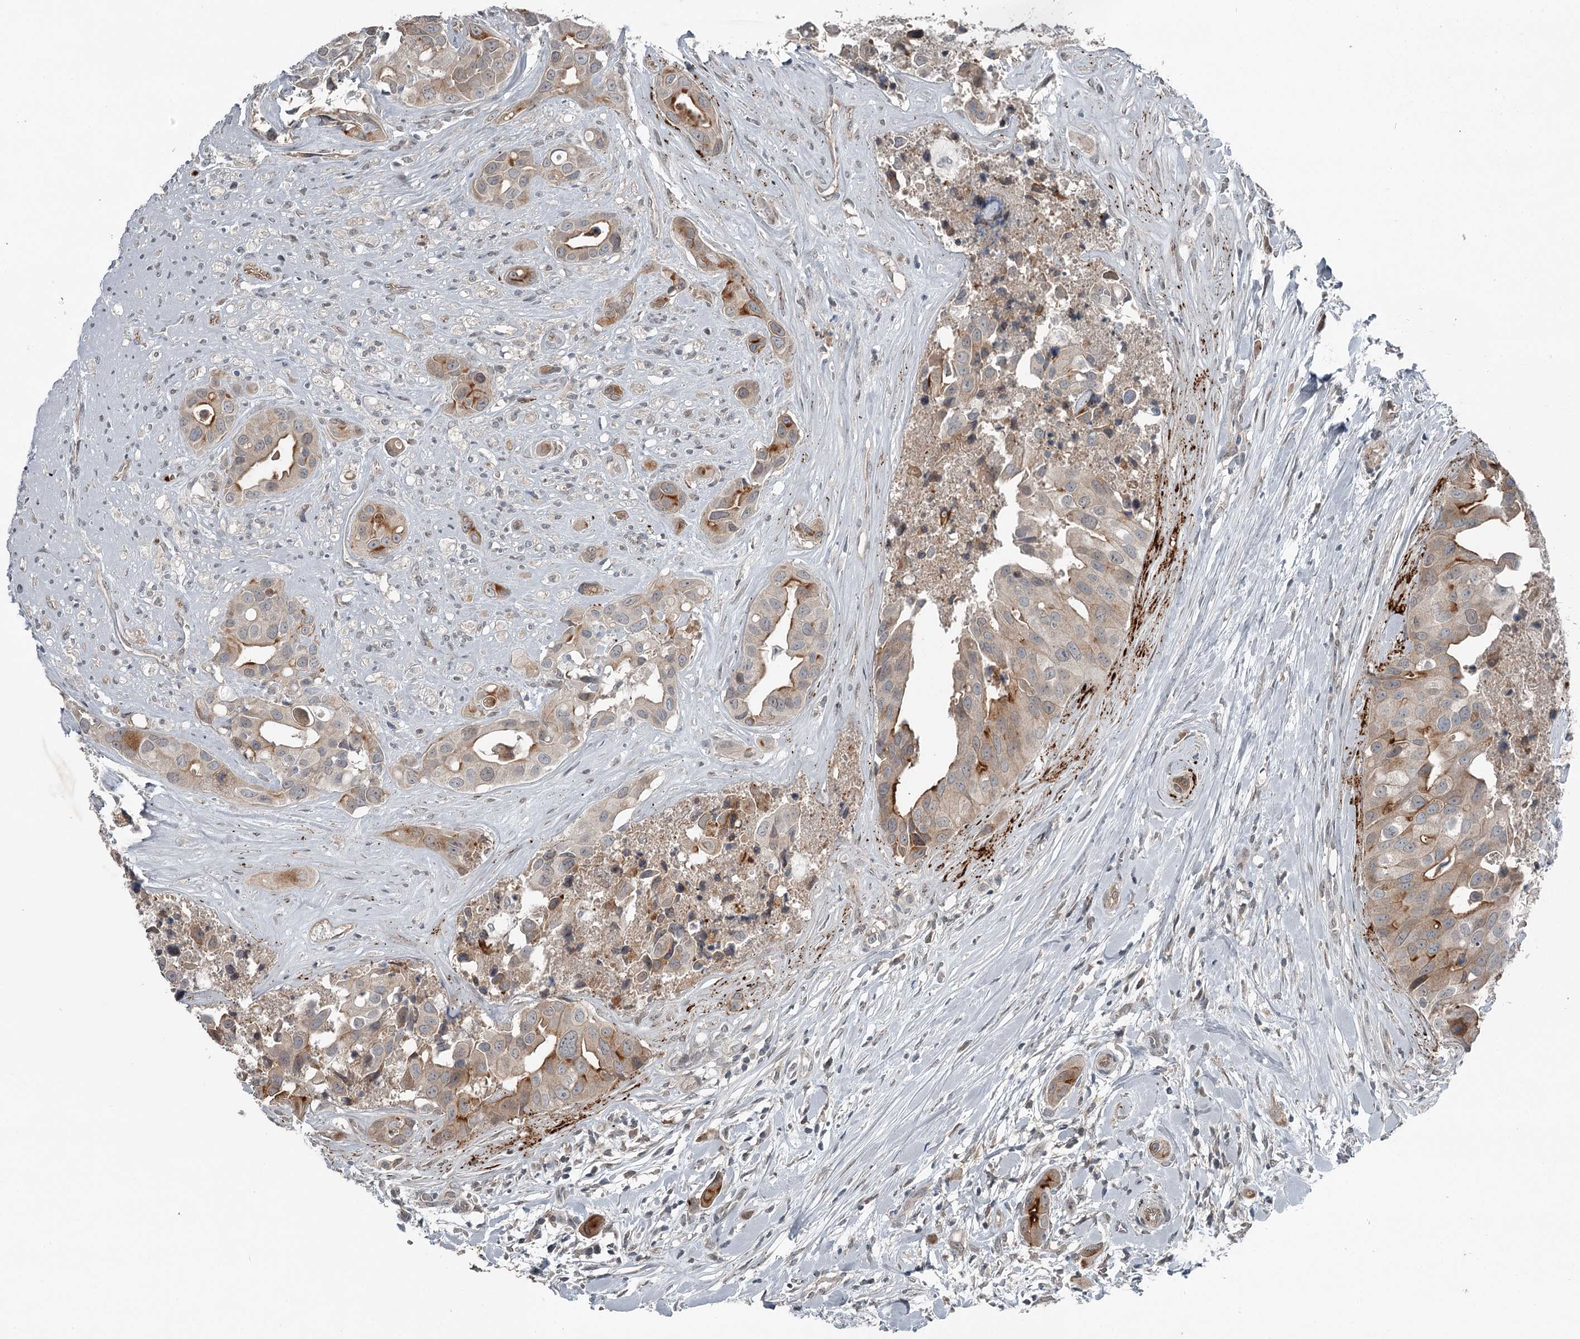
{"staining": {"intensity": "moderate", "quantity": "<25%", "location": "cytoplasmic/membranous"}, "tissue": "head and neck cancer", "cell_type": "Tumor cells", "image_type": "cancer", "snomed": [{"axis": "morphology", "description": "Adenocarcinoma, NOS"}, {"axis": "morphology", "description": "Adenocarcinoma, metastatic, NOS"}, {"axis": "topography", "description": "Head-Neck"}], "caption": "About <25% of tumor cells in human head and neck cancer display moderate cytoplasmic/membranous protein staining as visualized by brown immunohistochemical staining.", "gene": "SLC39A8", "patient": {"sex": "male", "age": 75}}